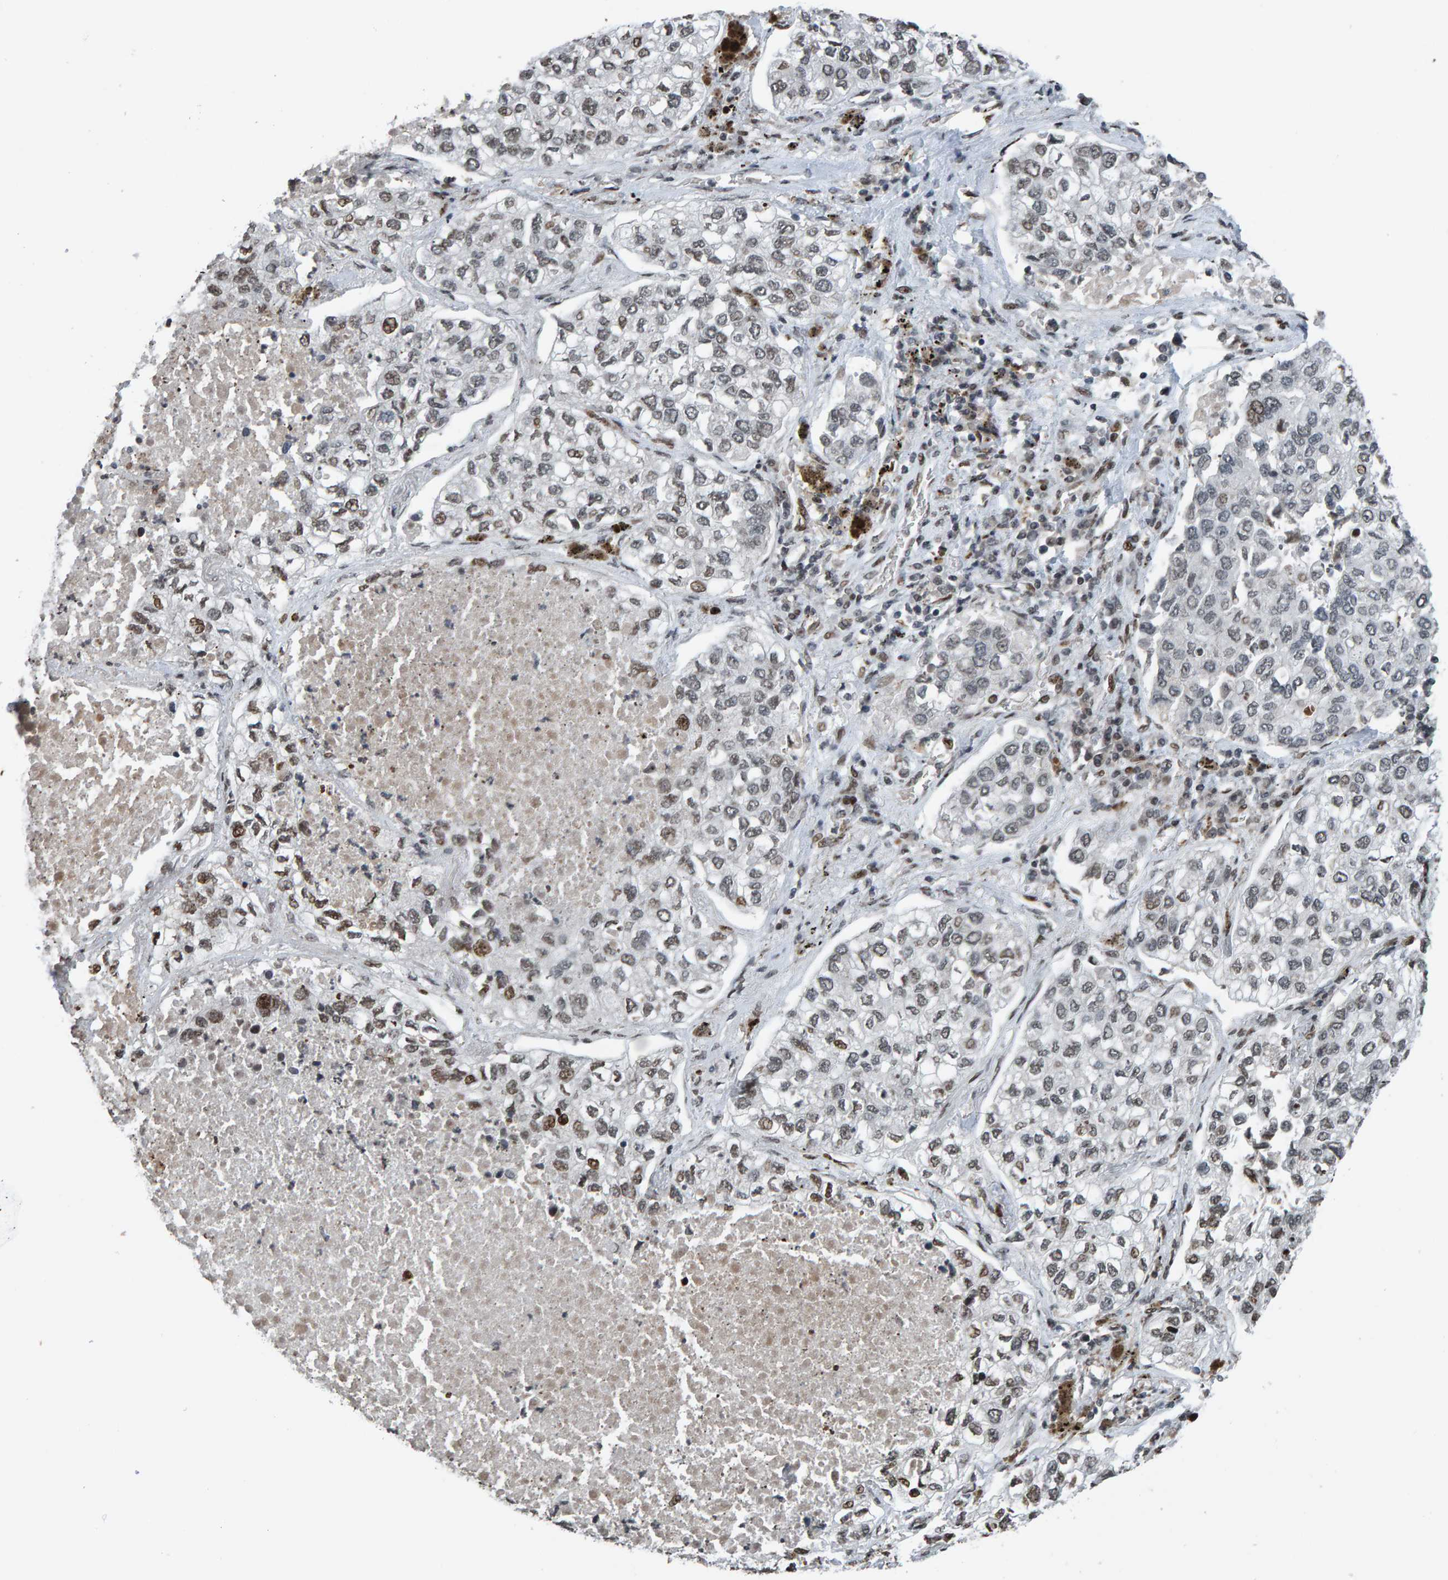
{"staining": {"intensity": "weak", "quantity": "25%-75%", "location": "nuclear"}, "tissue": "lung cancer", "cell_type": "Tumor cells", "image_type": "cancer", "snomed": [{"axis": "morphology", "description": "Inflammation, NOS"}, {"axis": "morphology", "description": "Adenocarcinoma, NOS"}, {"axis": "topography", "description": "Lung"}], "caption": "Protein positivity by immunohistochemistry (IHC) displays weak nuclear staining in approximately 25%-75% of tumor cells in lung adenocarcinoma. Using DAB (brown) and hematoxylin (blue) stains, captured at high magnification using brightfield microscopy.", "gene": "ZNF366", "patient": {"sex": "male", "age": 63}}